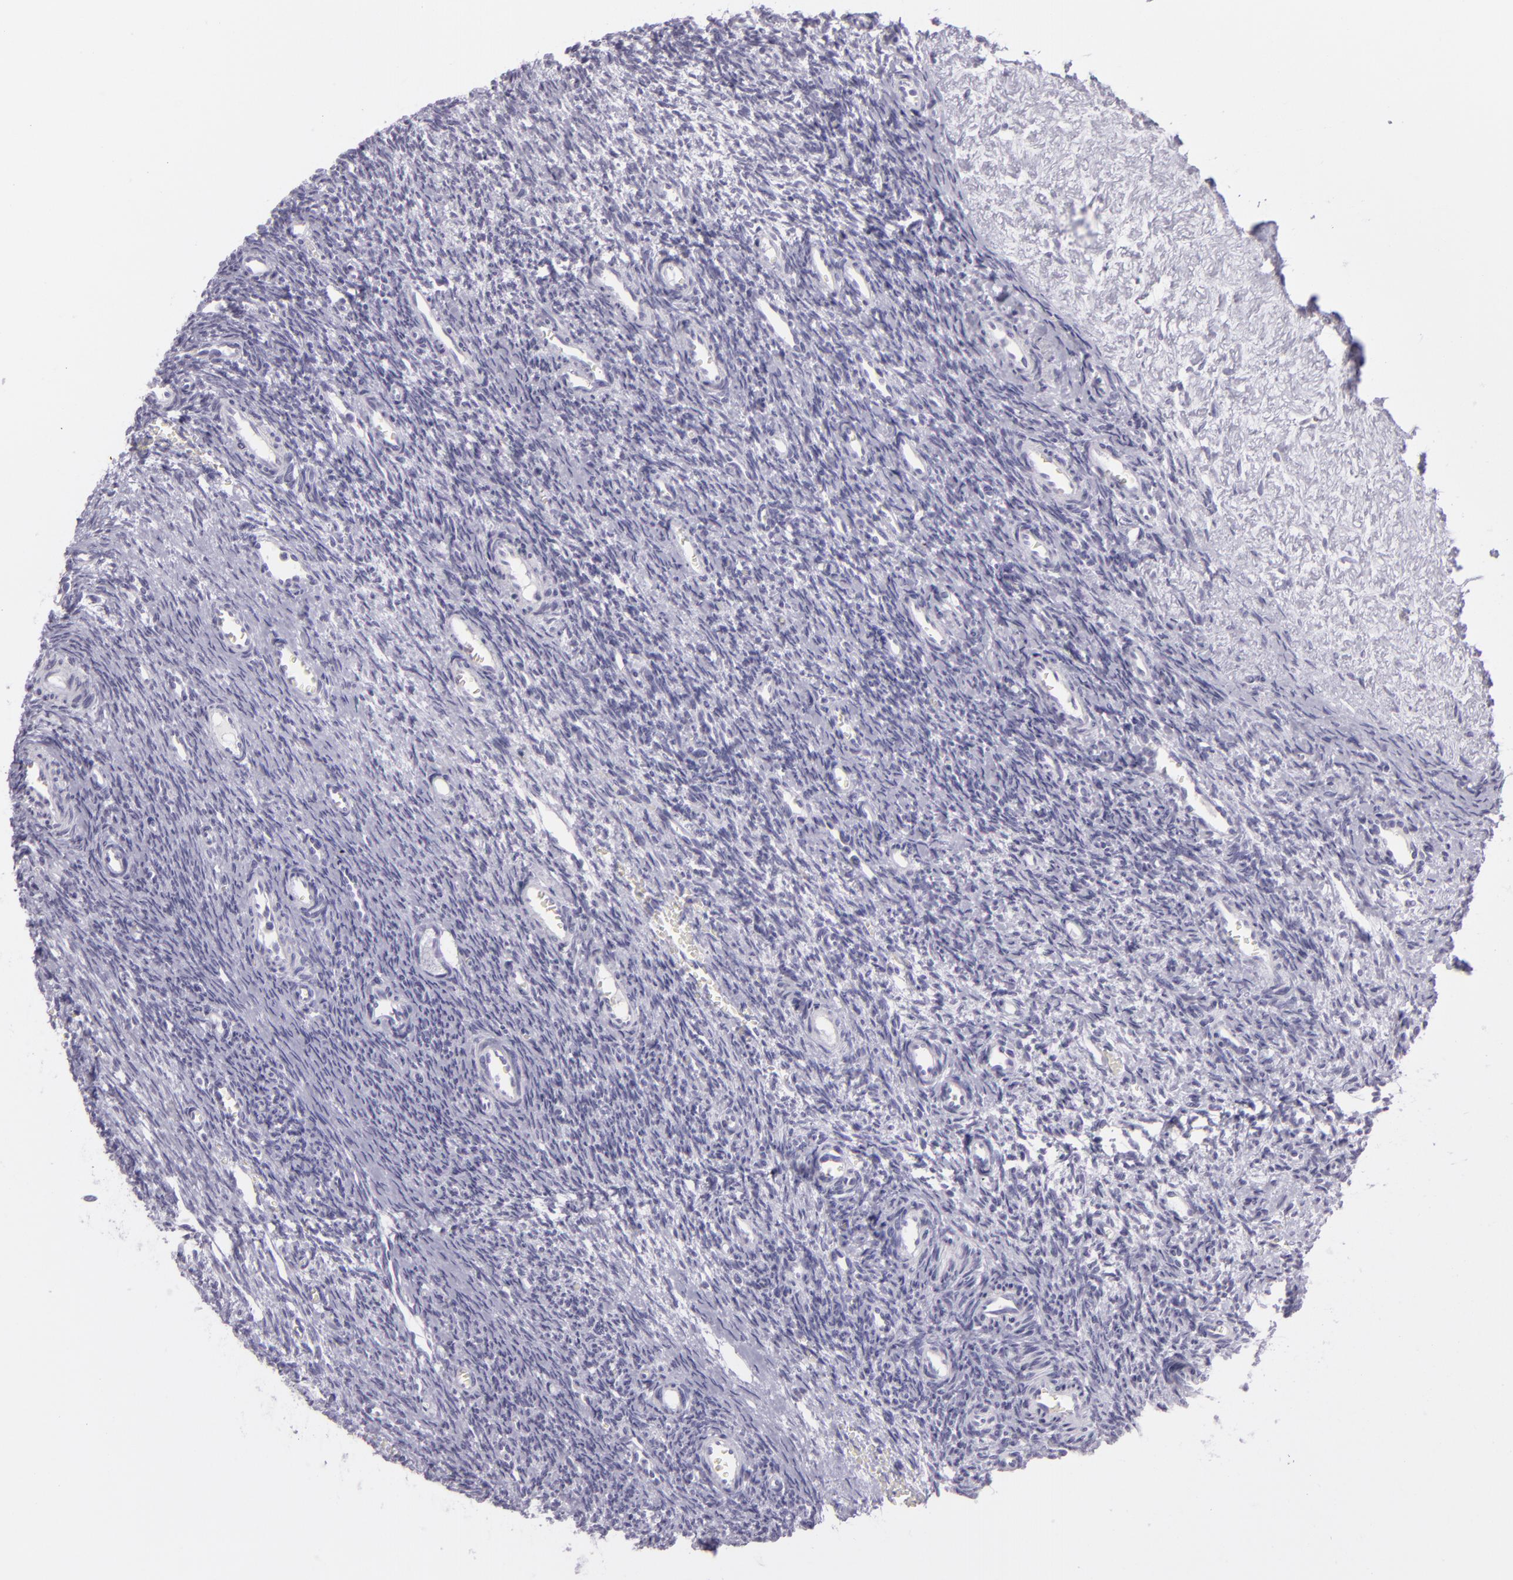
{"staining": {"intensity": "negative", "quantity": "none", "location": "none"}, "tissue": "ovary", "cell_type": "Follicle cells", "image_type": "normal", "snomed": [{"axis": "morphology", "description": "Normal tissue, NOS"}, {"axis": "topography", "description": "Ovary"}], "caption": "The immunohistochemistry (IHC) histopathology image has no significant positivity in follicle cells of ovary. (DAB immunohistochemistry (IHC) with hematoxylin counter stain).", "gene": "MUC6", "patient": {"sex": "female", "age": 39}}